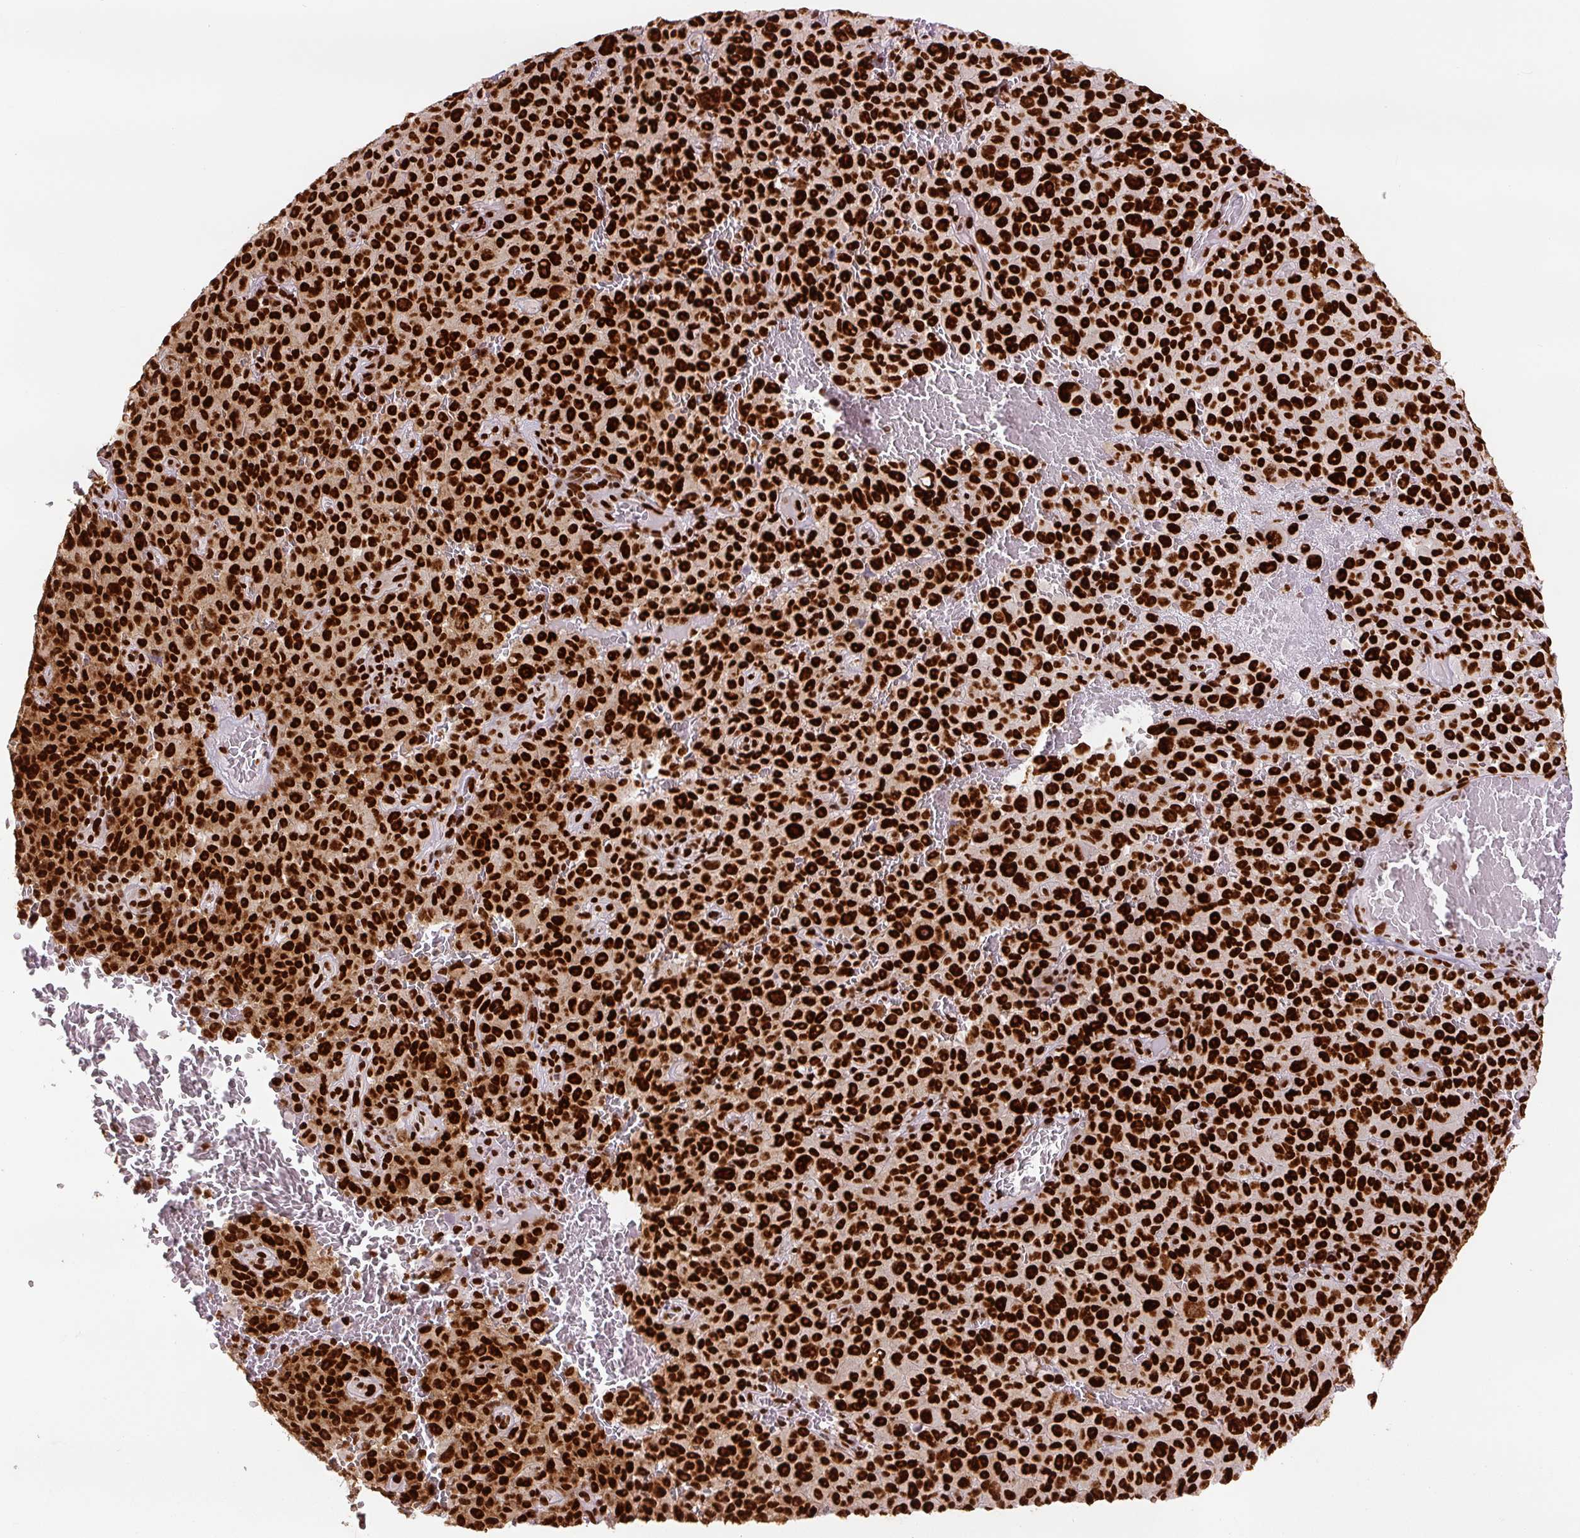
{"staining": {"intensity": "strong", "quantity": ">75%", "location": "nuclear"}, "tissue": "melanoma", "cell_type": "Tumor cells", "image_type": "cancer", "snomed": [{"axis": "morphology", "description": "Malignant melanoma, NOS"}, {"axis": "topography", "description": "Skin"}], "caption": "Protein staining demonstrates strong nuclear expression in approximately >75% of tumor cells in malignant melanoma.", "gene": "FUS", "patient": {"sex": "female", "age": 82}}